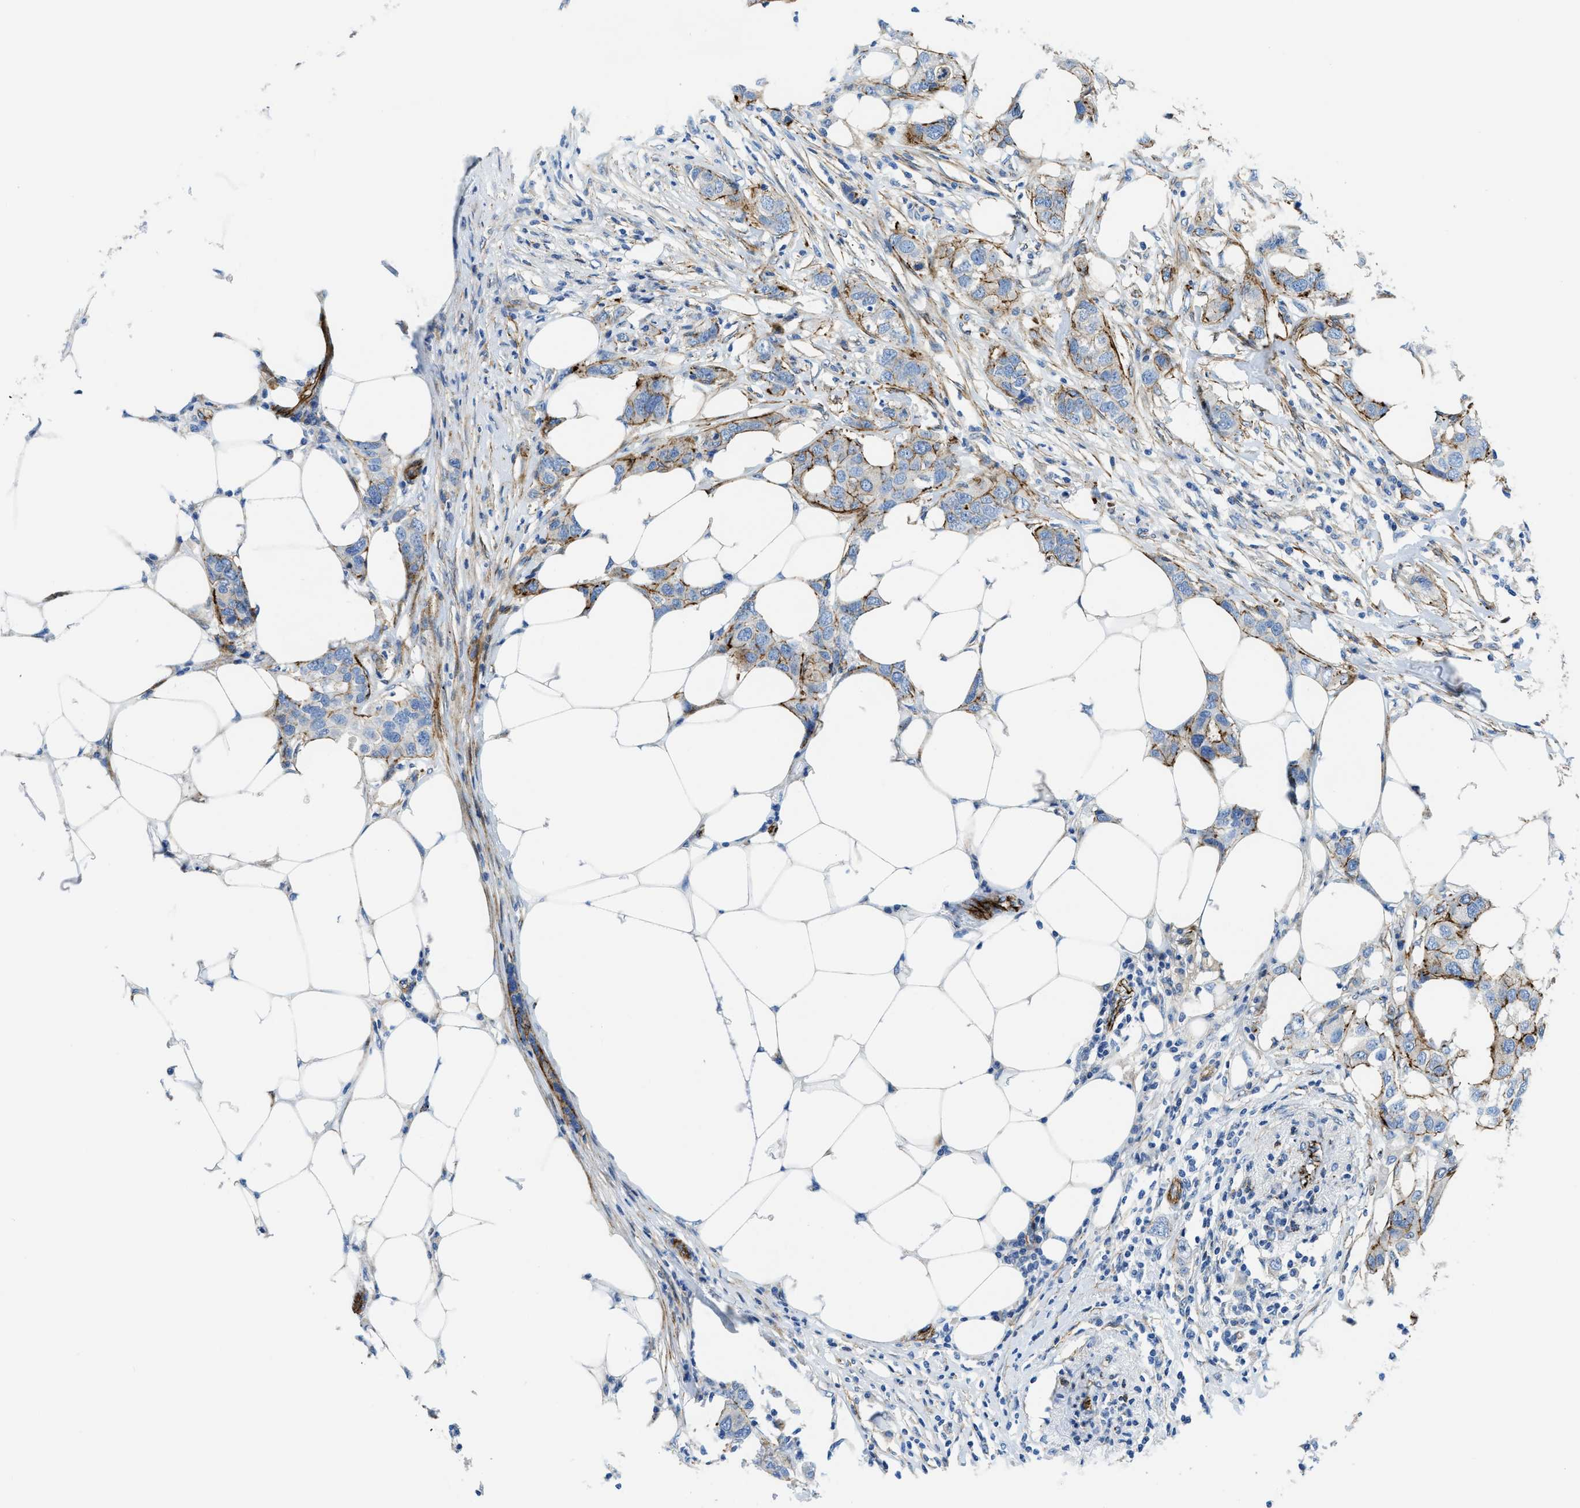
{"staining": {"intensity": "moderate", "quantity": "<25%", "location": "cytoplasmic/membranous"}, "tissue": "breast cancer", "cell_type": "Tumor cells", "image_type": "cancer", "snomed": [{"axis": "morphology", "description": "Duct carcinoma"}, {"axis": "topography", "description": "Breast"}], "caption": "Immunohistochemistry histopathology image of infiltrating ductal carcinoma (breast) stained for a protein (brown), which exhibits low levels of moderate cytoplasmic/membranous positivity in about <25% of tumor cells.", "gene": "CUTA", "patient": {"sex": "female", "age": 50}}